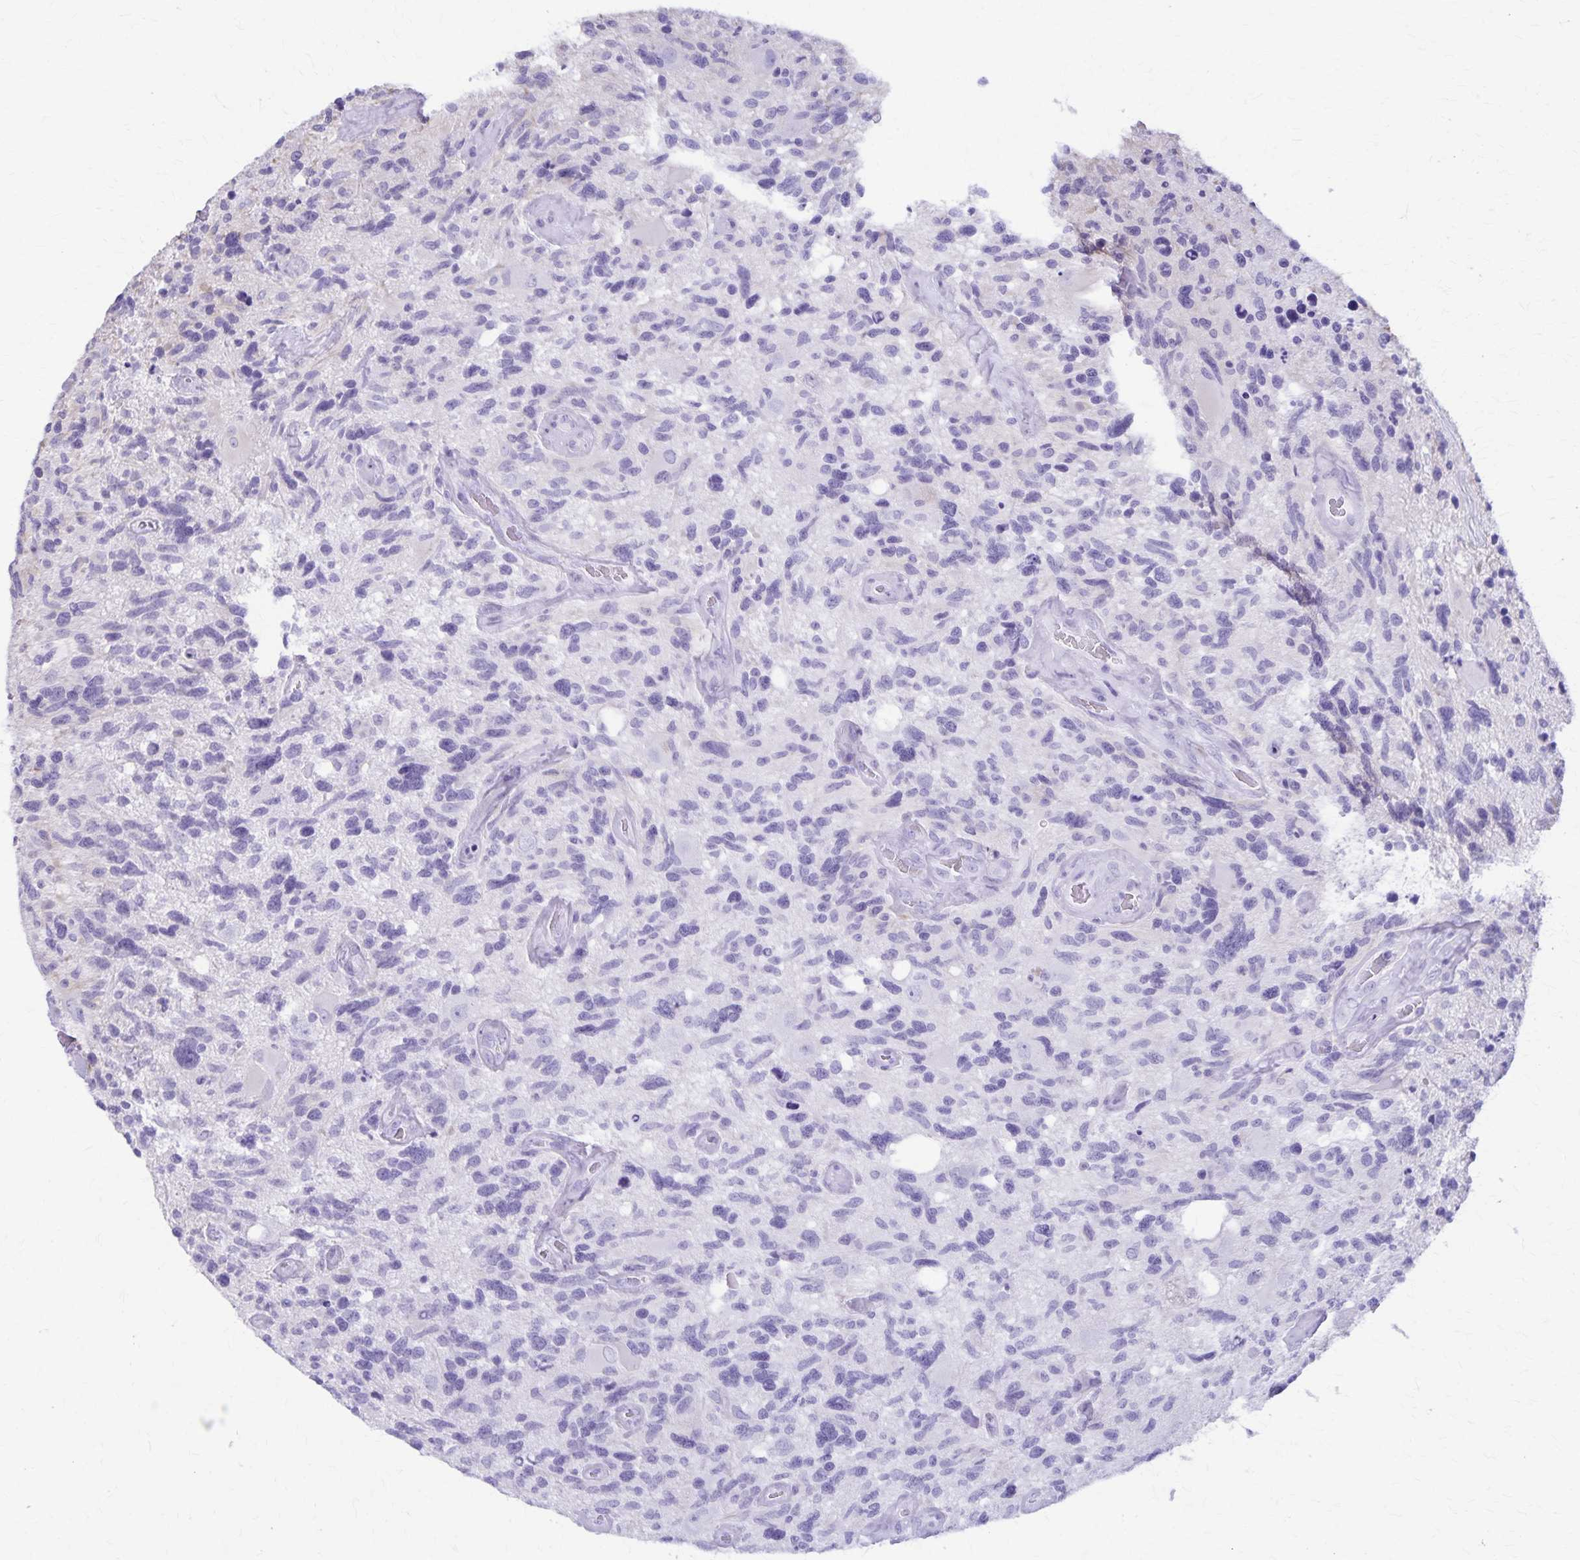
{"staining": {"intensity": "negative", "quantity": "none", "location": "none"}, "tissue": "glioma", "cell_type": "Tumor cells", "image_type": "cancer", "snomed": [{"axis": "morphology", "description": "Glioma, malignant, High grade"}, {"axis": "topography", "description": "Brain"}], "caption": "This is a image of immunohistochemistry staining of malignant glioma (high-grade), which shows no expression in tumor cells.", "gene": "DEFA5", "patient": {"sex": "male", "age": 49}}